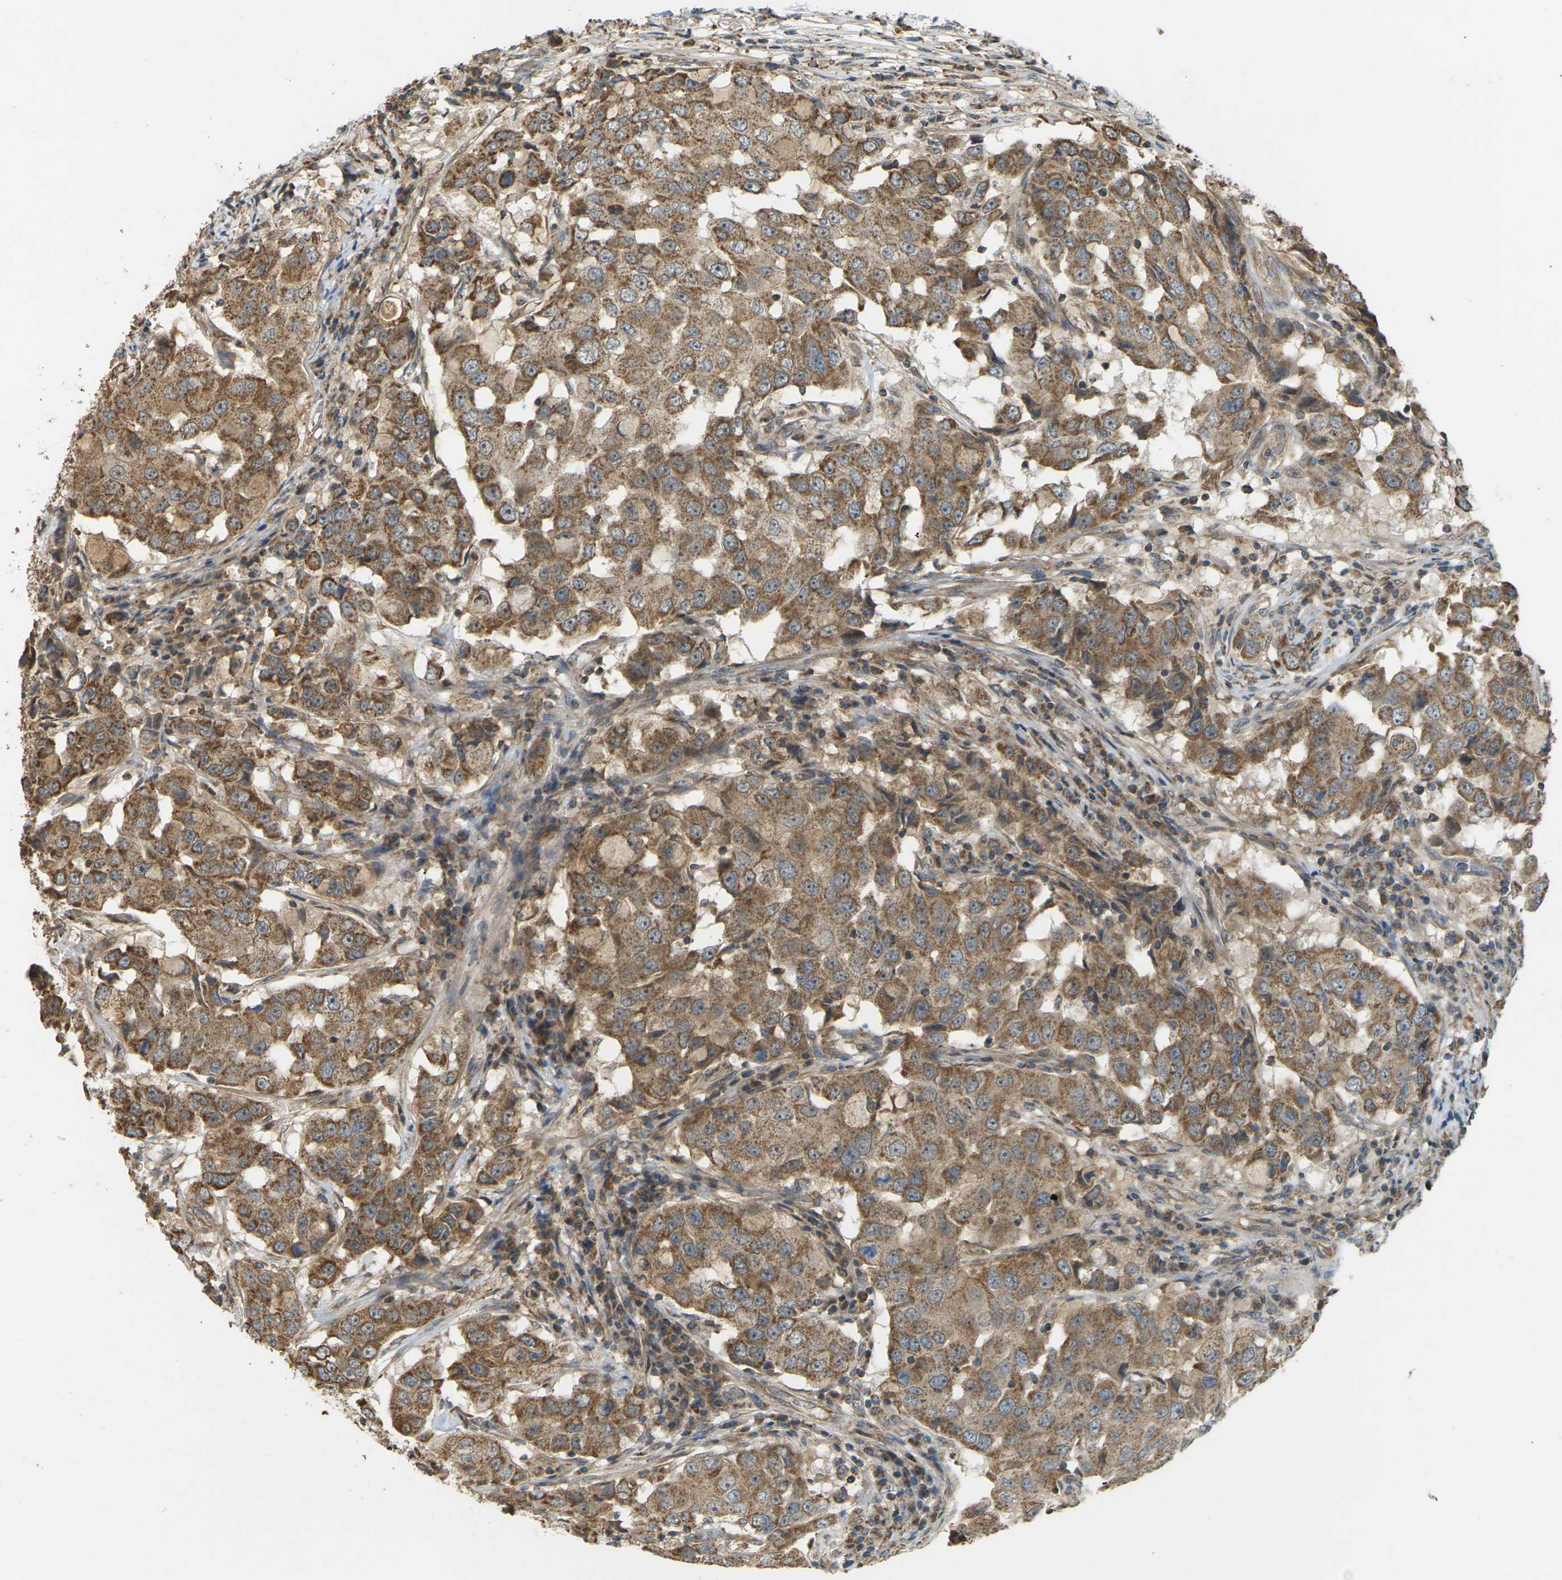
{"staining": {"intensity": "moderate", "quantity": ">75%", "location": "cytoplasmic/membranous"}, "tissue": "breast cancer", "cell_type": "Tumor cells", "image_type": "cancer", "snomed": [{"axis": "morphology", "description": "Duct carcinoma"}, {"axis": "topography", "description": "Breast"}], "caption": "This histopathology image displays immunohistochemistry staining of breast cancer (infiltrating ductal carcinoma), with medium moderate cytoplasmic/membranous staining in about >75% of tumor cells.", "gene": "KSR1", "patient": {"sex": "female", "age": 27}}